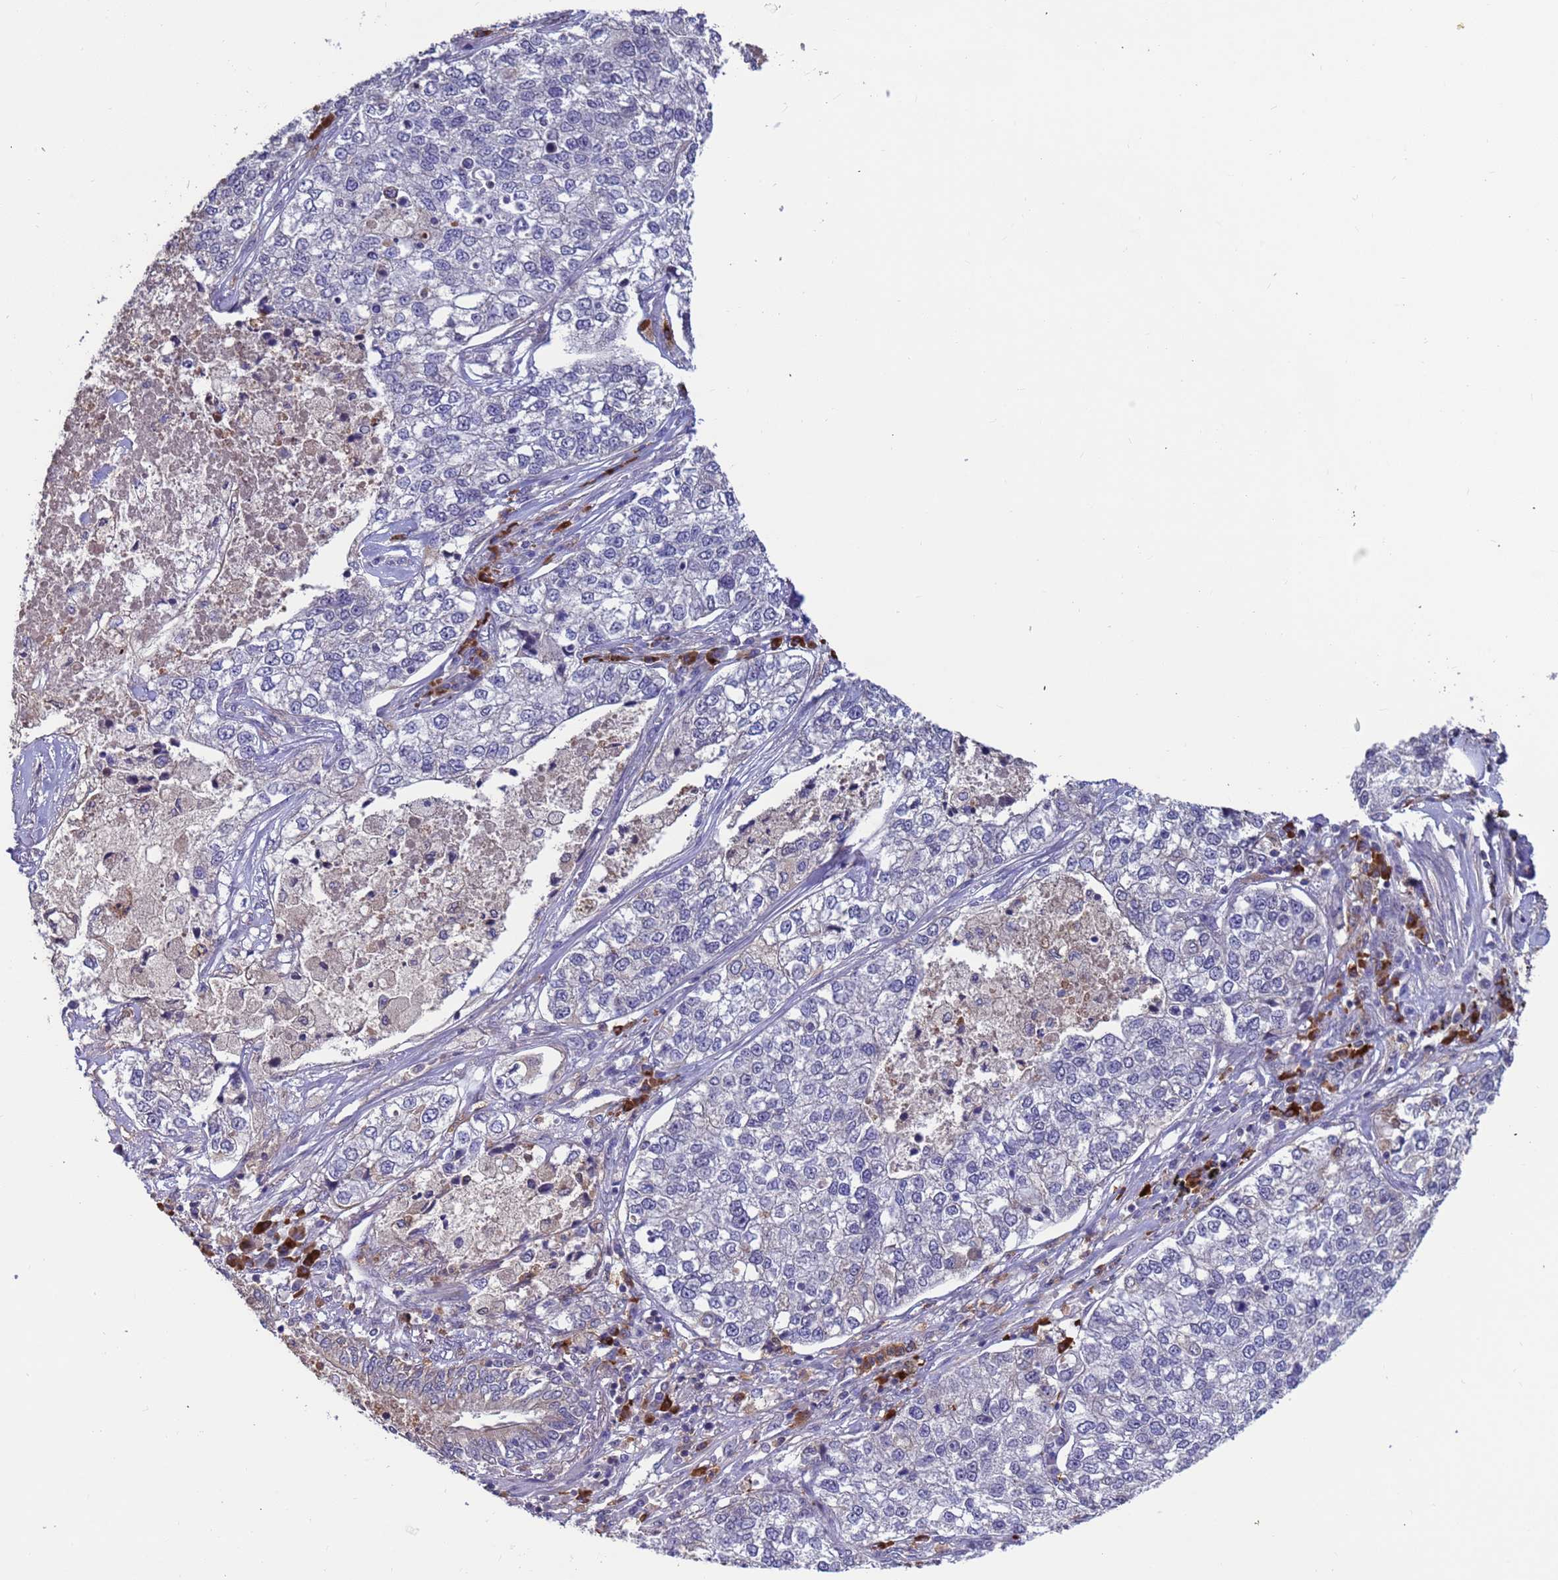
{"staining": {"intensity": "negative", "quantity": "none", "location": "none"}, "tissue": "lung cancer", "cell_type": "Tumor cells", "image_type": "cancer", "snomed": [{"axis": "morphology", "description": "Adenocarcinoma, NOS"}, {"axis": "topography", "description": "Lung"}], "caption": "Immunohistochemistry (IHC) image of human adenocarcinoma (lung) stained for a protein (brown), which displays no expression in tumor cells.", "gene": "AMPD3", "patient": {"sex": "male", "age": 49}}